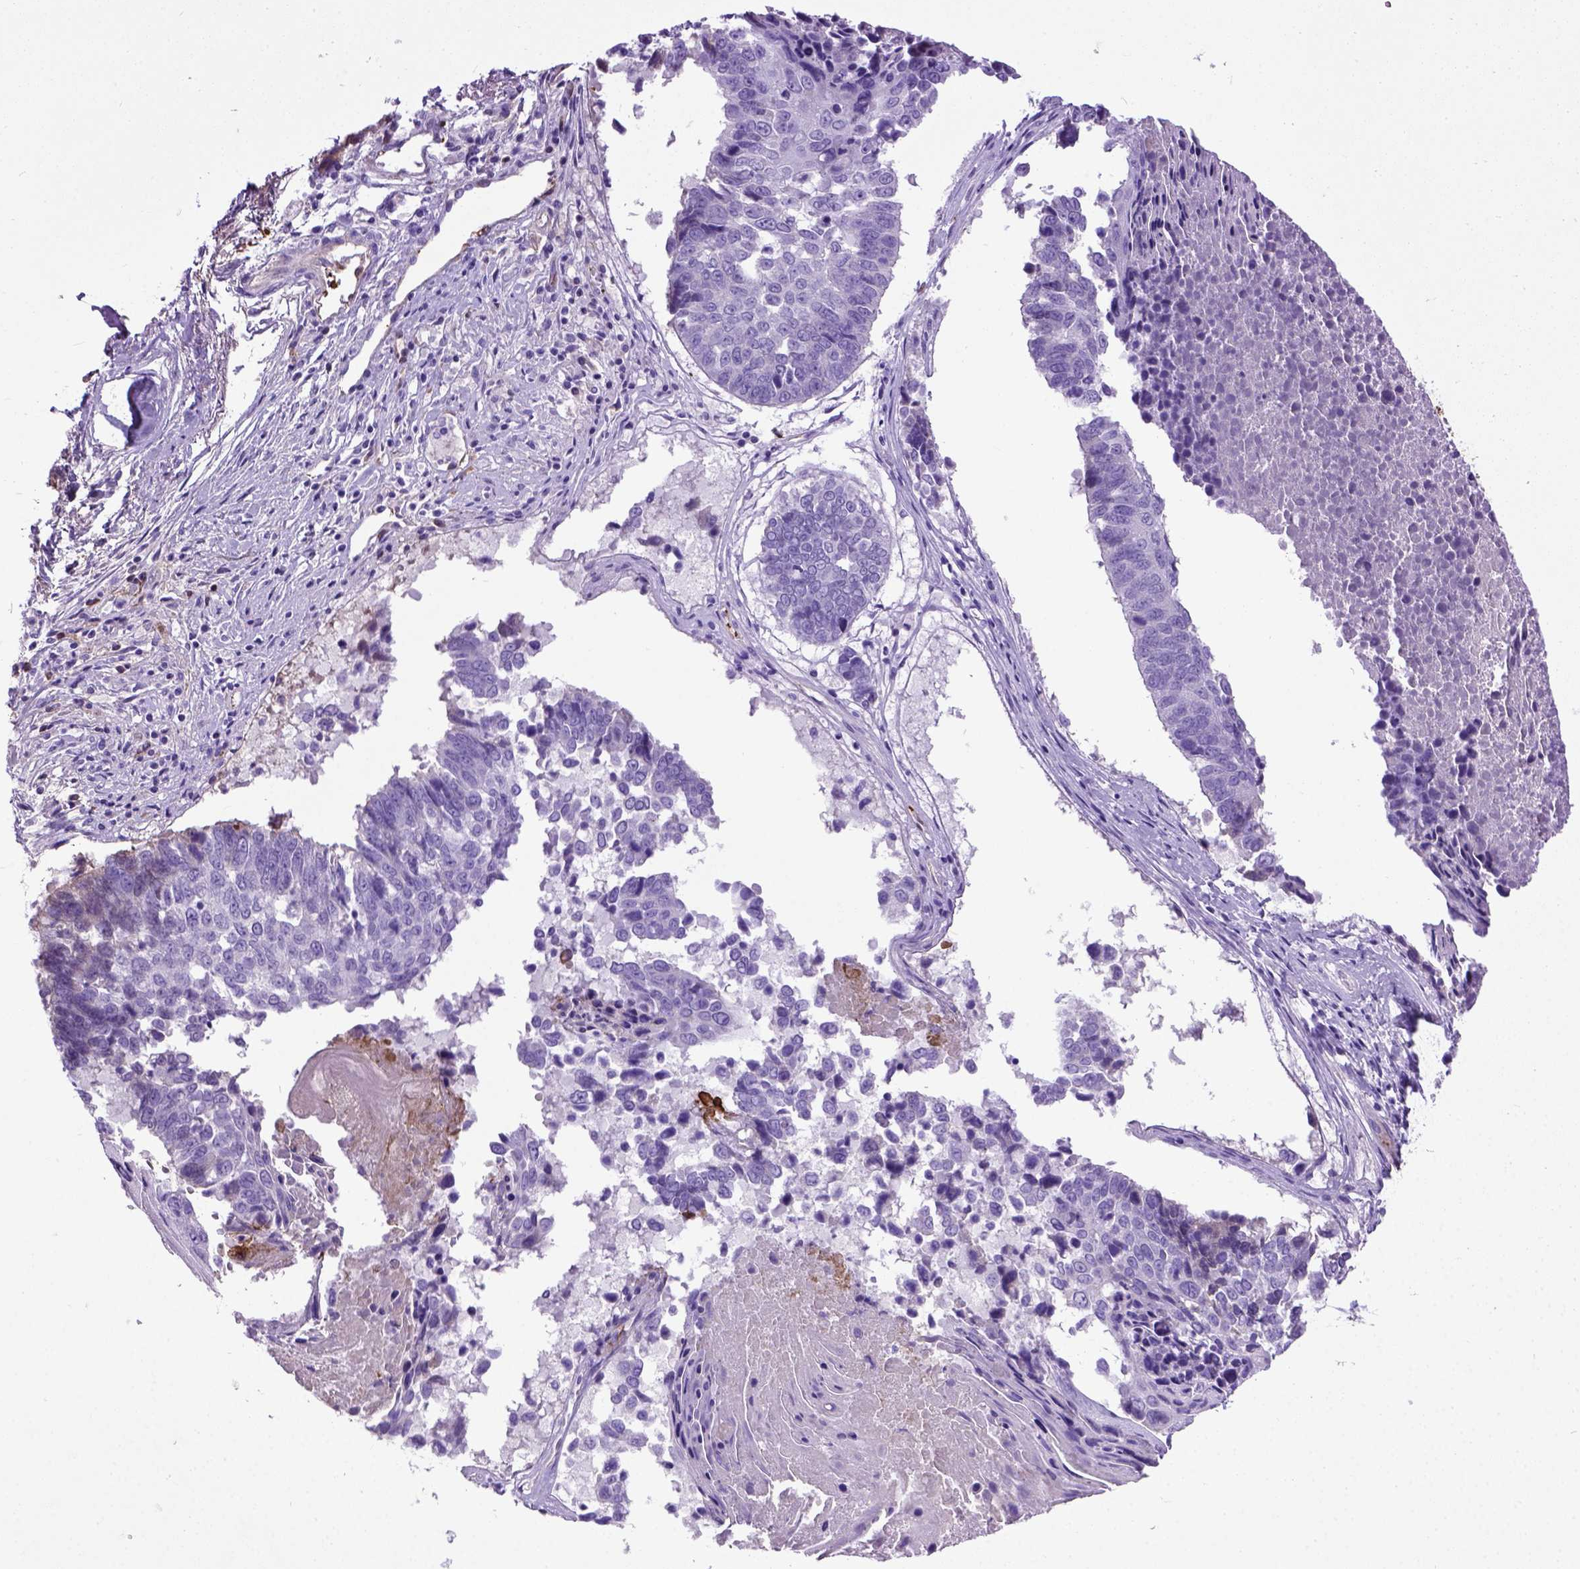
{"staining": {"intensity": "negative", "quantity": "none", "location": "none"}, "tissue": "lung cancer", "cell_type": "Tumor cells", "image_type": "cancer", "snomed": [{"axis": "morphology", "description": "Squamous cell carcinoma, NOS"}, {"axis": "topography", "description": "Lung"}], "caption": "IHC of human lung squamous cell carcinoma exhibits no expression in tumor cells.", "gene": "ADAMTS8", "patient": {"sex": "male", "age": 73}}